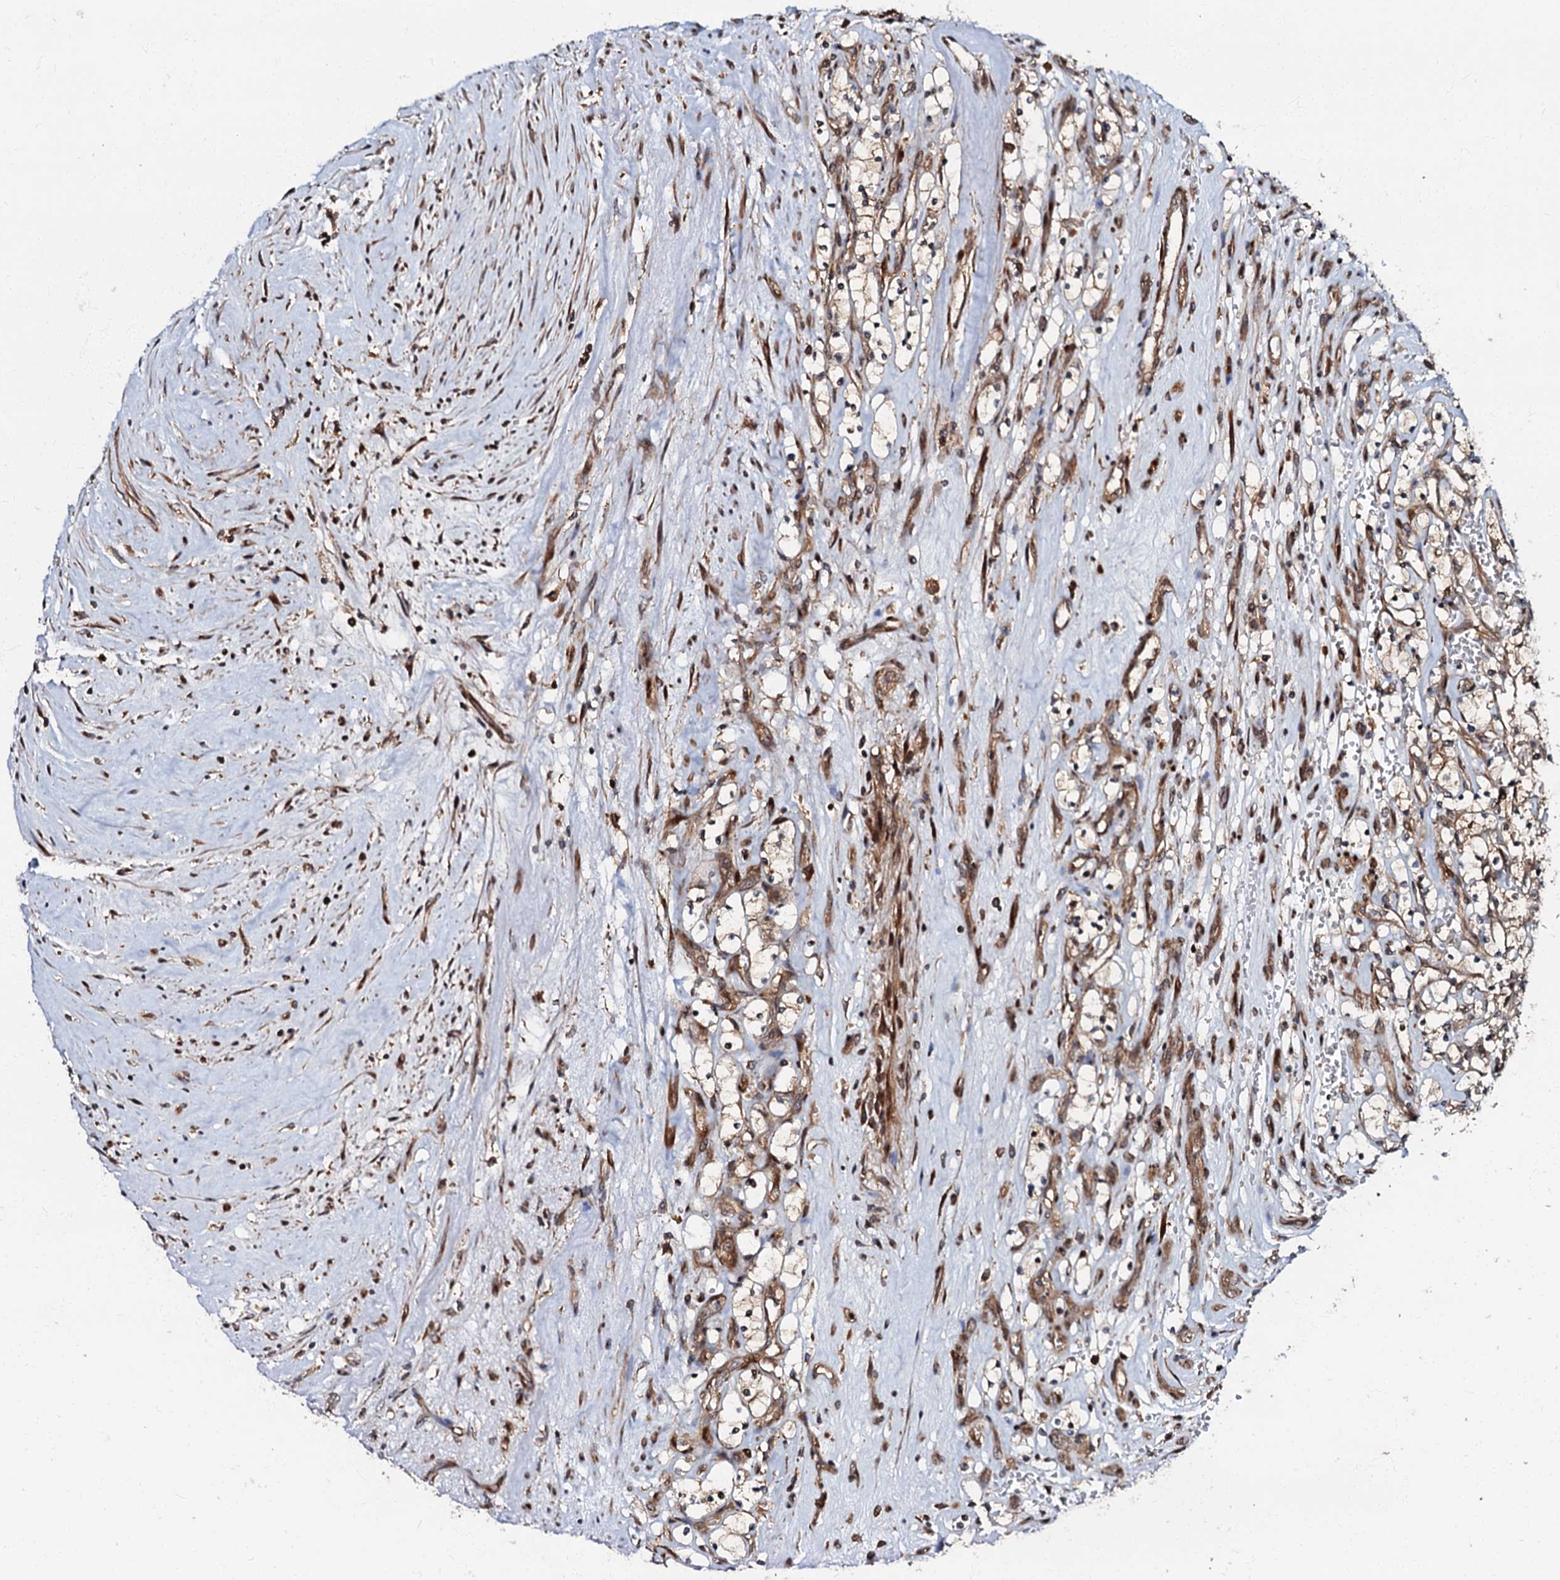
{"staining": {"intensity": "moderate", "quantity": "<25%", "location": "cytoplasmic/membranous"}, "tissue": "renal cancer", "cell_type": "Tumor cells", "image_type": "cancer", "snomed": [{"axis": "morphology", "description": "Adenocarcinoma, NOS"}, {"axis": "topography", "description": "Kidney"}], "caption": "Adenocarcinoma (renal) stained with a protein marker reveals moderate staining in tumor cells.", "gene": "OSBP", "patient": {"sex": "female", "age": 69}}